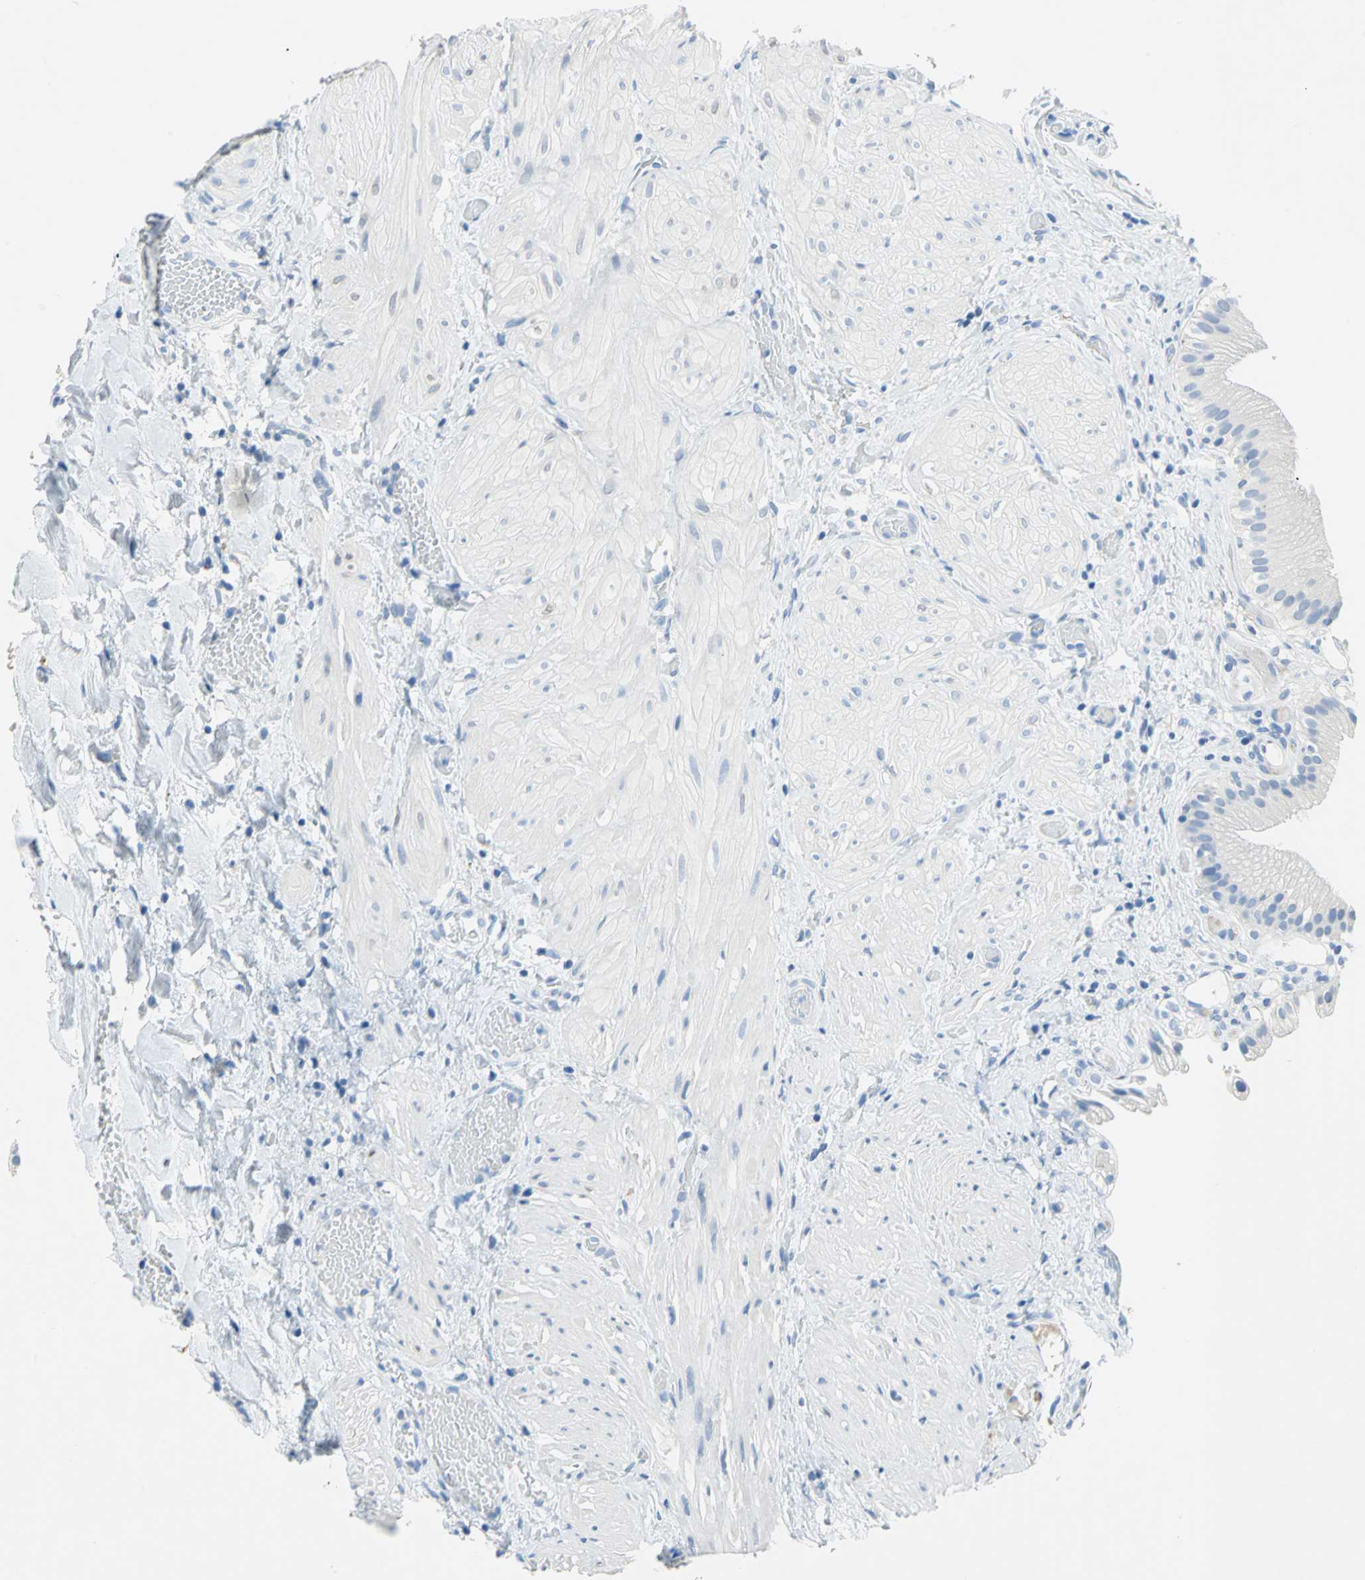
{"staining": {"intensity": "negative", "quantity": "none", "location": "none"}, "tissue": "gallbladder", "cell_type": "Glandular cells", "image_type": "normal", "snomed": [{"axis": "morphology", "description": "Normal tissue, NOS"}, {"axis": "topography", "description": "Gallbladder"}], "caption": "Micrograph shows no protein expression in glandular cells of normal gallbladder.", "gene": "PKLR", "patient": {"sex": "male", "age": 65}}